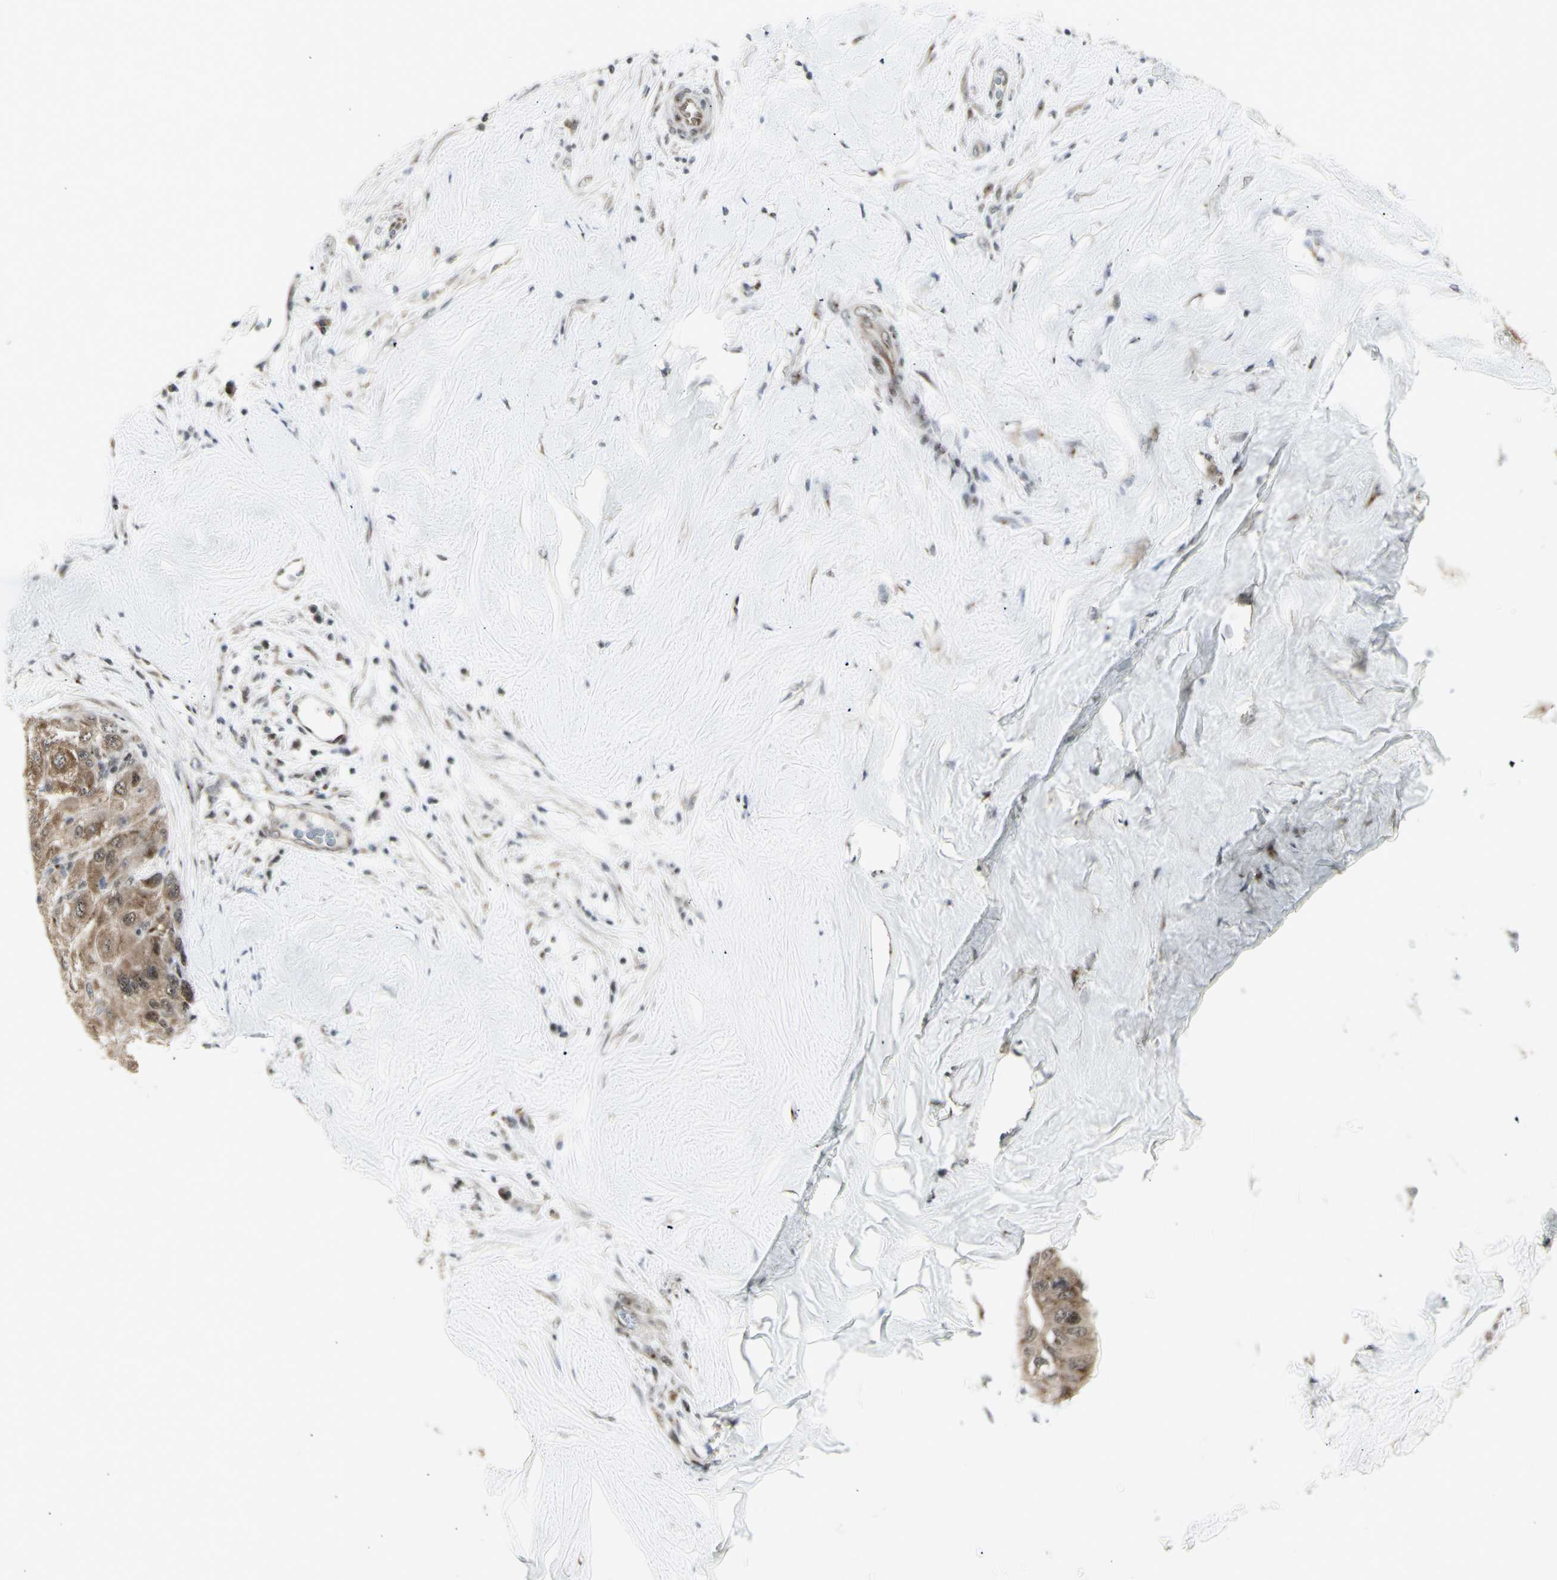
{"staining": {"intensity": "moderate", "quantity": ">75%", "location": "cytoplasmic/membranous"}, "tissue": "liver cancer", "cell_type": "Tumor cells", "image_type": "cancer", "snomed": [{"axis": "morphology", "description": "Carcinoma, Hepatocellular, NOS"}, {"axis": "topography", "description": "Liver"}], "caption": "This is a histology image of IHC staining of hepatocellular carcinoma (liver), which shows moderate positivity in the cytoplasmic/membranous of tumor cells.", "gene": "DHRS7B", "patient": {"sex": "male", "age": 80}}